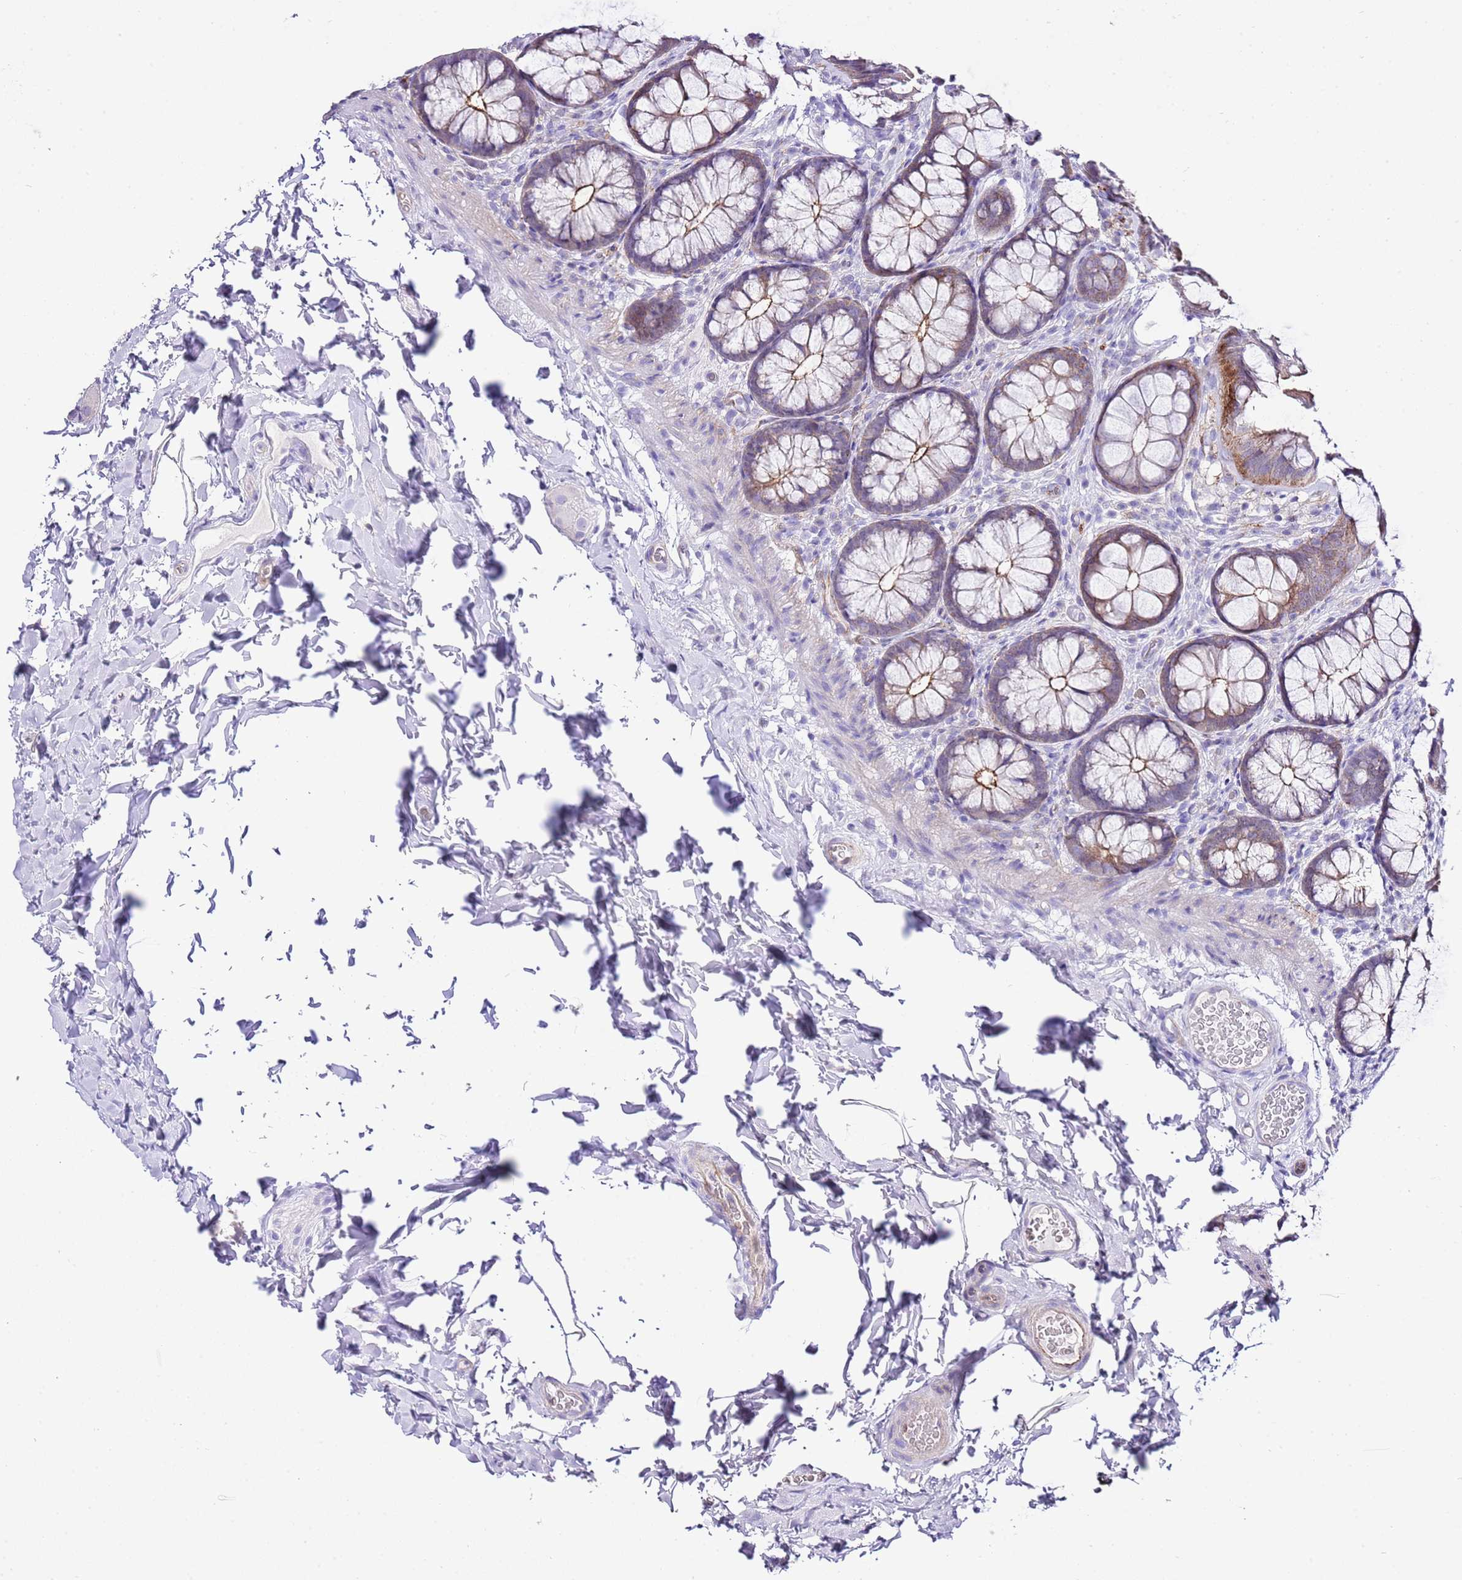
{"staining": {"intensity": "negative", "quantity": "none", "location": "none"}, "tissue": "colon", "cell_type": "Endothelial cells", "image_type": "normal", "snomed": [{"axis": "morphology", "description": "Normal tissue, NOS"}, {"axis": "topography", "description": "Colon"}], "caption": "This histopathology image is of unremarkable colon stained with immunohistochemistry to label a protein in brown with the nuclei are counter-stained blue. There is no positivity in endothelial cells.", "gene": "ALDH3A1", "patient": {"sex": "male", "age": 46}}